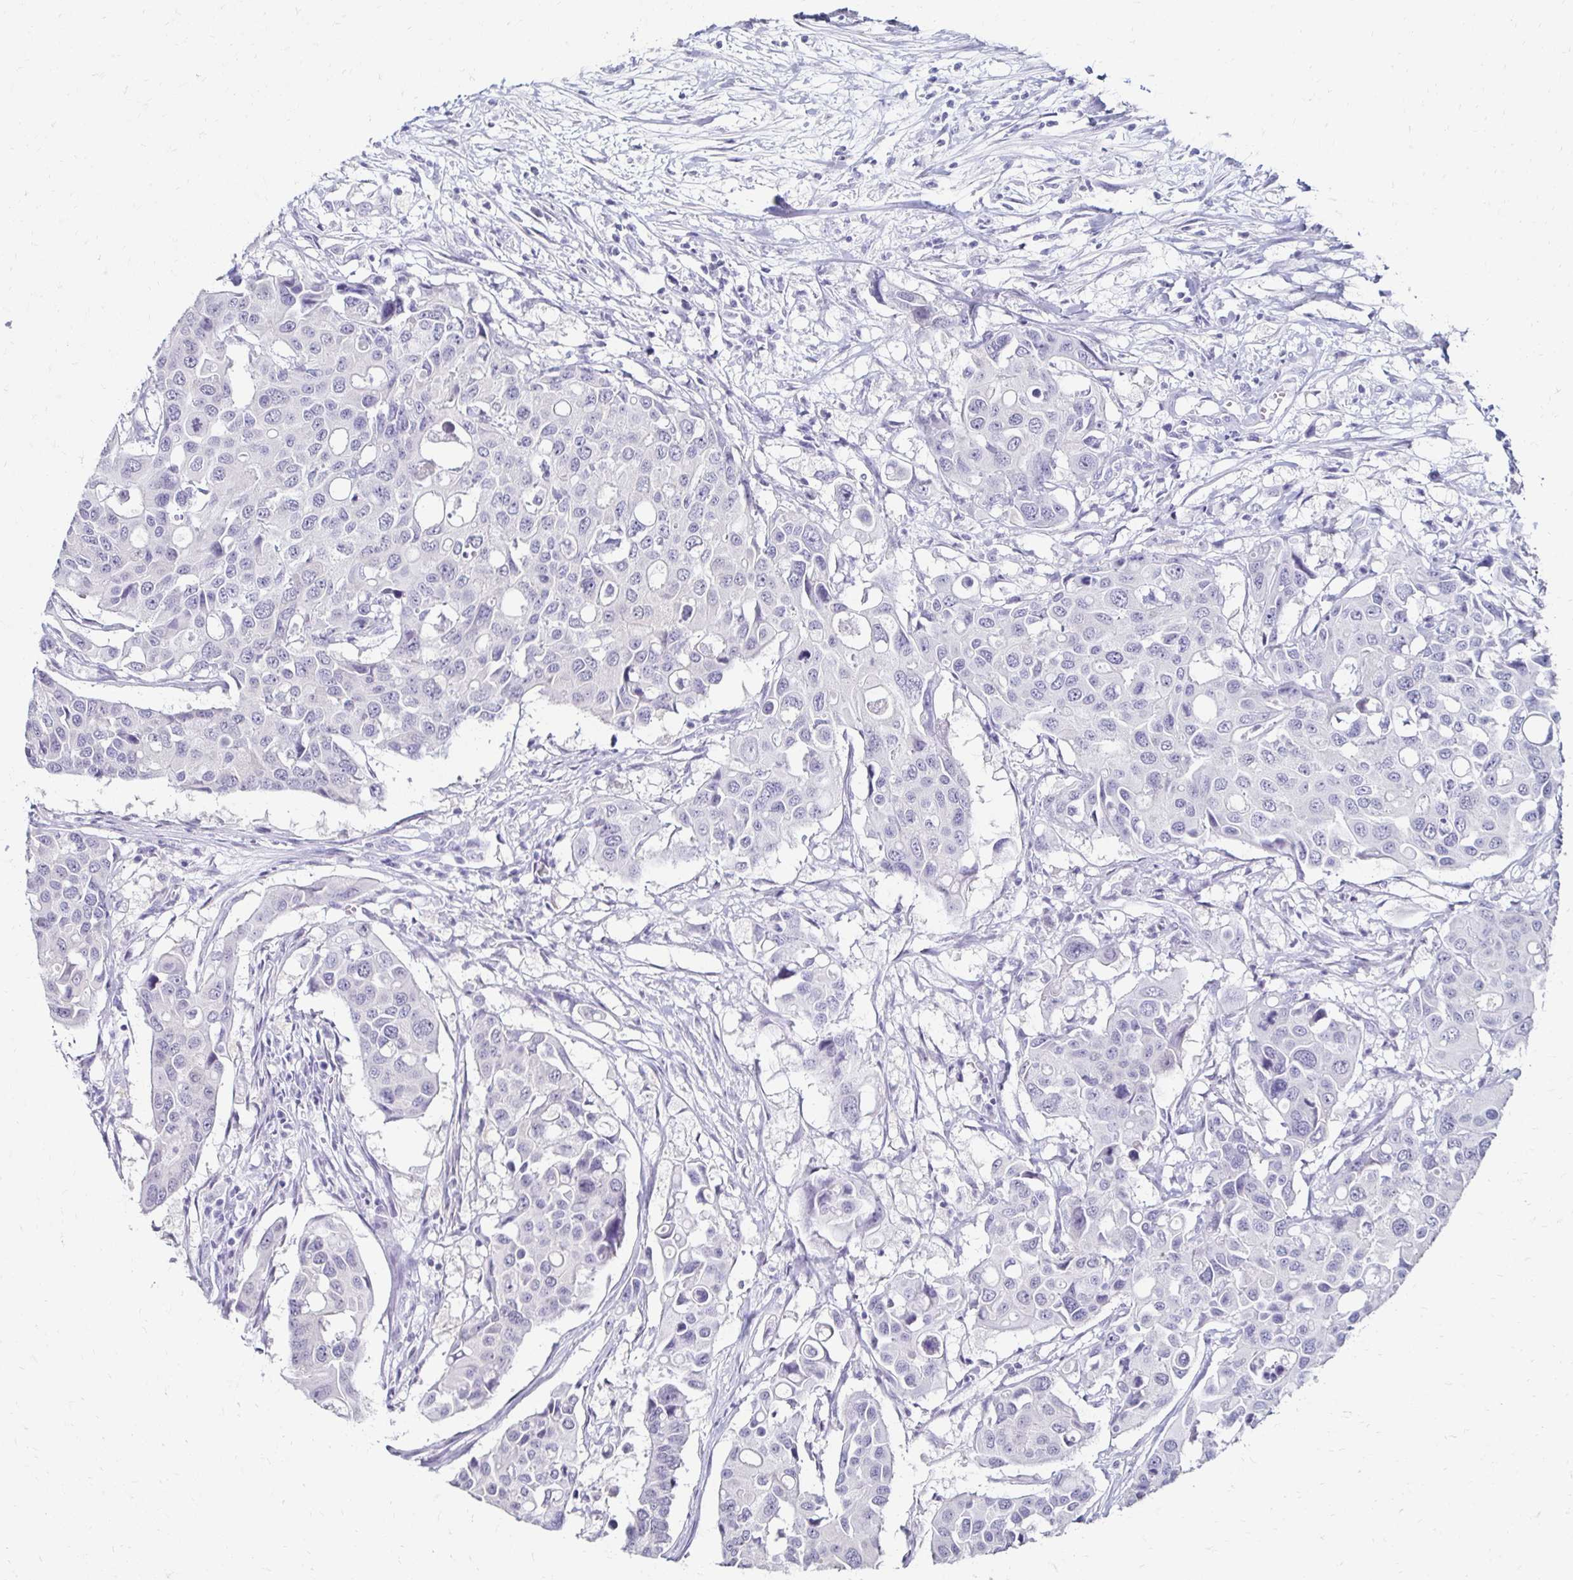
{"staining": {"intensity": "negative", "quantity": "none", "location": "none"}, "tissue": "colorectal cancer", "cell_type": "Tumor cells", "image_type": "cancer", "snomed": [{"axis": "morphology", "description": "Adenocarcinoma, NOS"}, {"axis": "topography", "description": "Colon"}], "caption": "Immunohistochemistry (IHC) of human colorectal cancer exhibits no expression in tumor cells.", "gene": "TOMM34", "patient": {"sex": "male", "age": 77}}